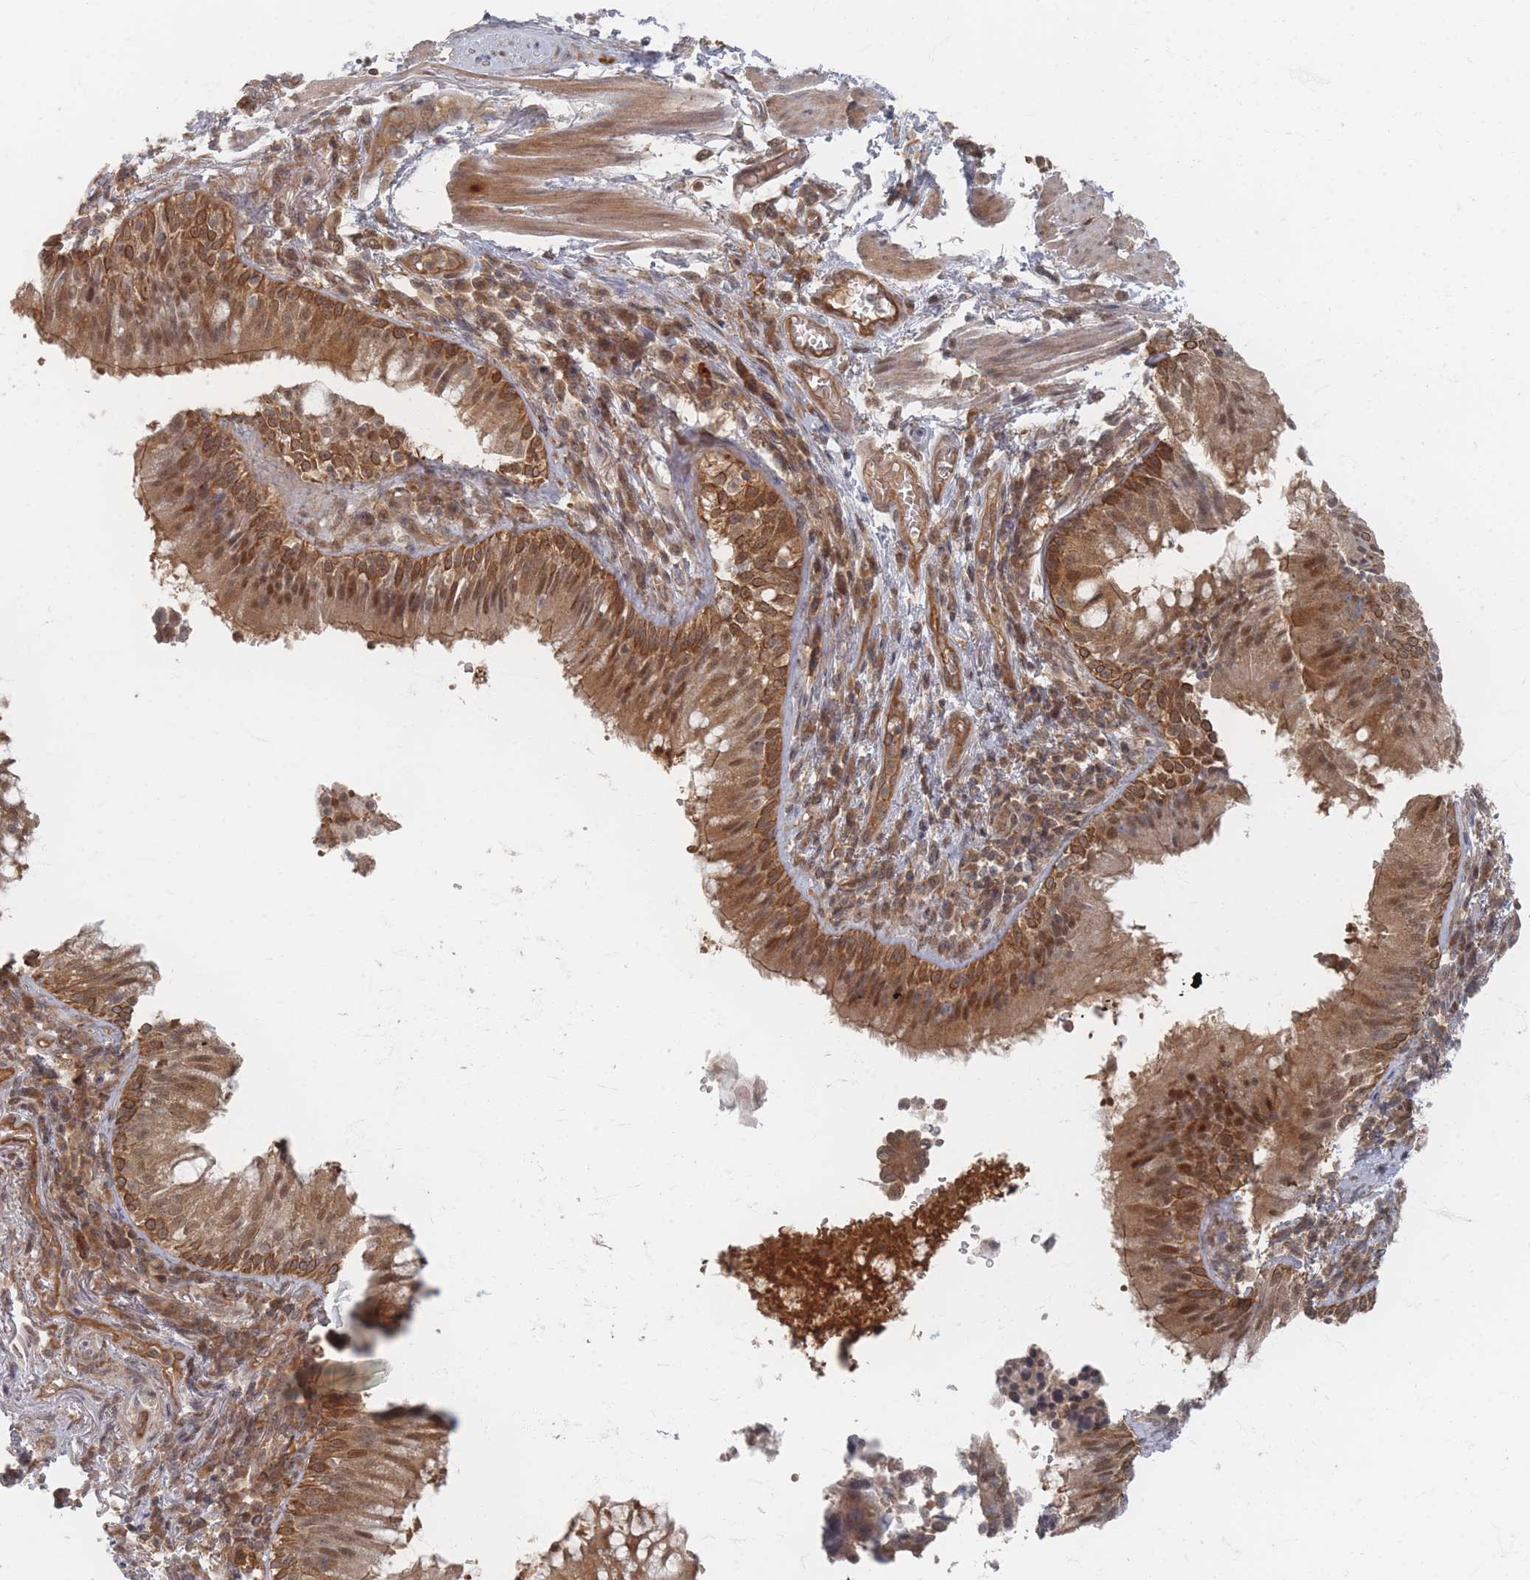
{"staining": {"intensity": "moderate", "quantity": ">75%", "location": "cytoplasmic/membranous"}, "tissue": "soft tissue", "cell_type": "Fibroblasts", "image_type": "normal", "snomed": [{"axis": "morphology", "description": "Normal tissue, NOS"}, {"axis": "topography", "description": "Cartilage tissue"}, {"axis": "topography", "description": "Bronchus"}], "caption": "High-magnification brightfield microscopy of benign soft tissue stained with DAB (brown) and counterstained with hematoxylin (blue). fibroblasts exhibit moderate cytoplasmic/membranous staining is appreciated in approximately>75% of cells. The protein is shown in brown color, while the nuclei are stained blue.", "gene": "PSMD9", "patient": {"sex": "male", "age": 56}}